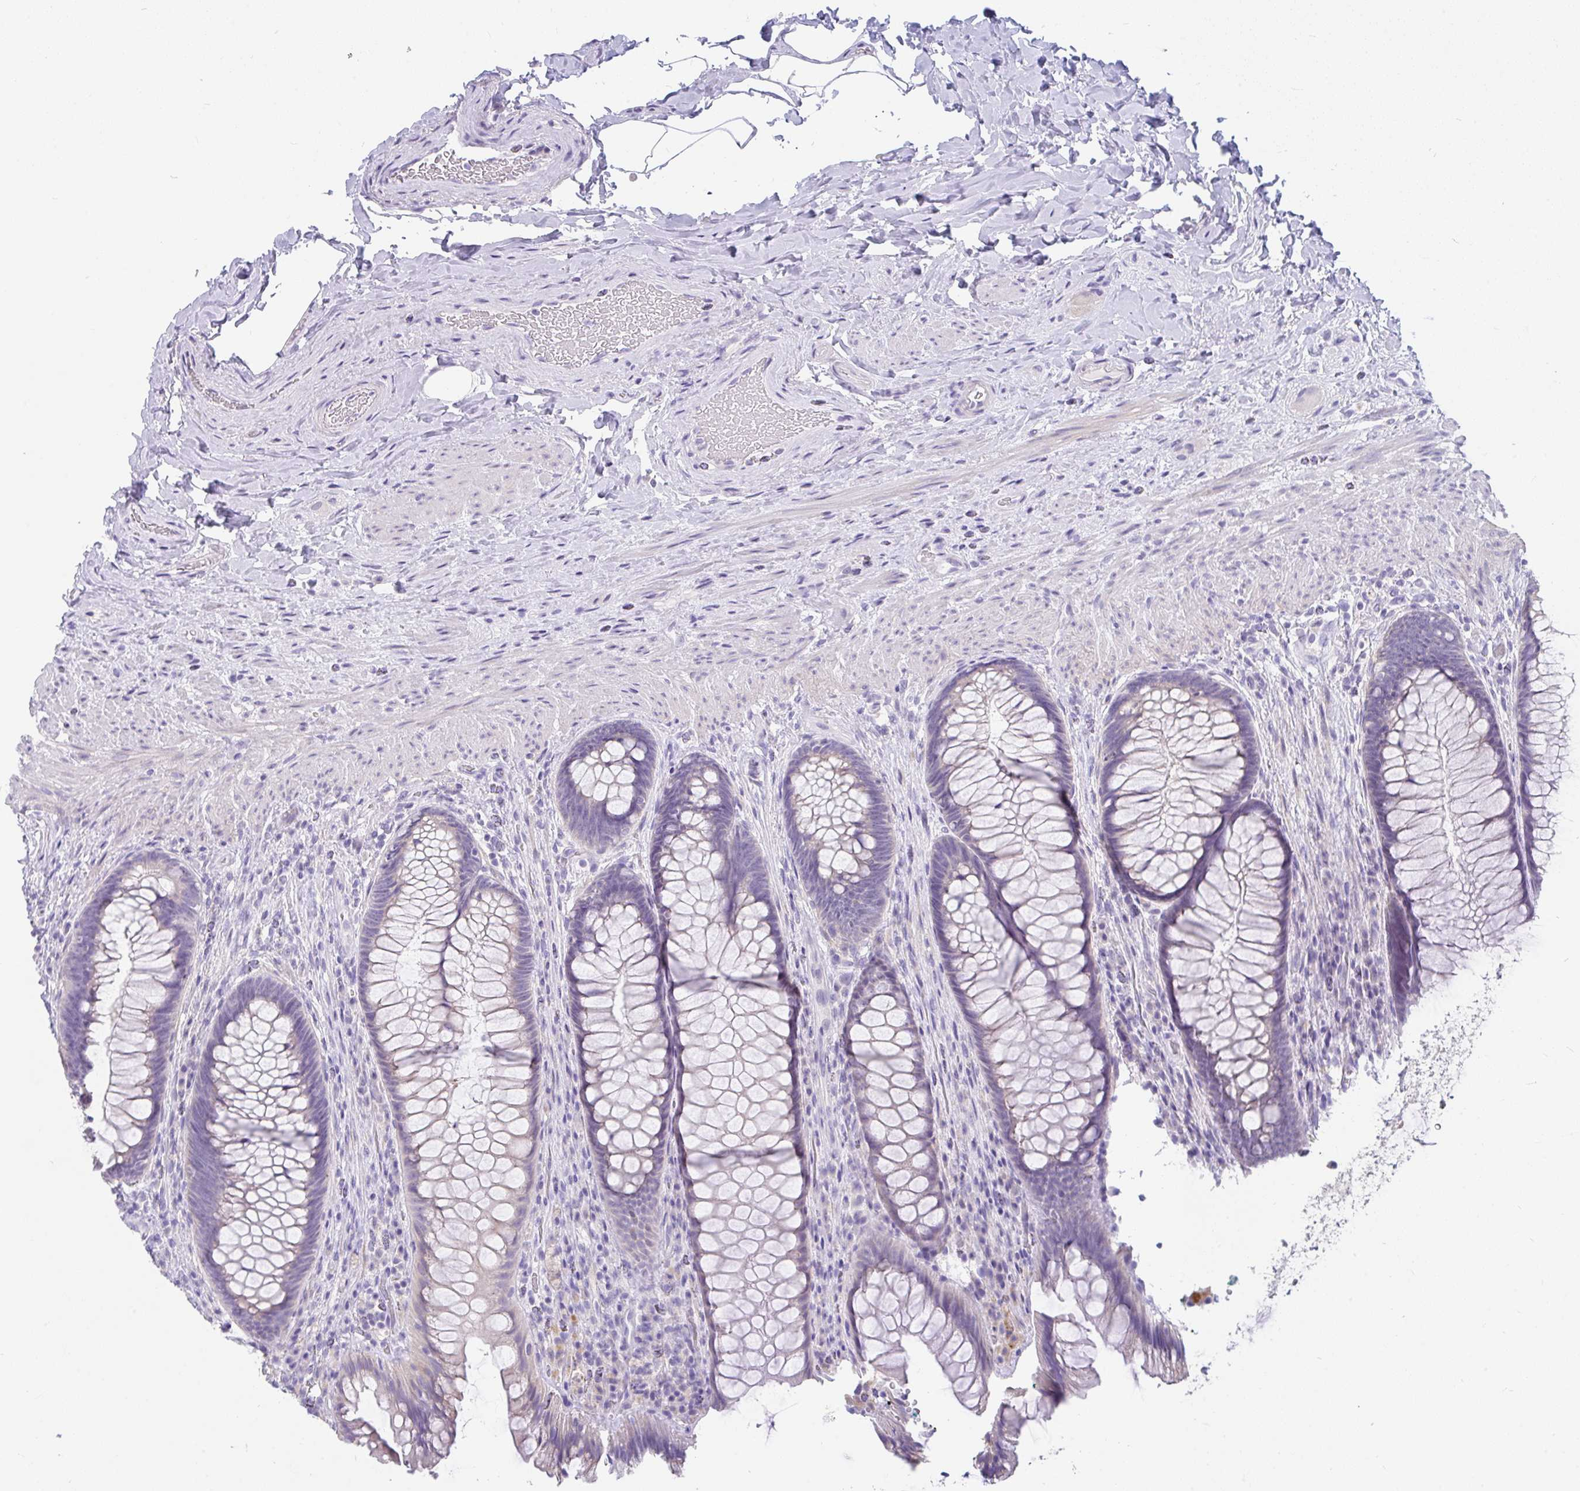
{"staining": {"intensity": "negative", "quantity": "none", "location": "none"}, "tissue": "rectum", "cell_type": "Glandular cells", "image_type": "normal", "snomed": [{"axis": "morphology", "description": "Normal tissue, NOS"}, {"axis": "topography", "description": "Rectum"}], "caption": "Glandular cells show no significant staining in unremarkable rectum. (DAB (3,3'-diaminobenzidine) immunohistochemistry (IHC) visualized using brightfield microscopy, high magnification).", "gene": "INTS5", "patient": {"sex": "male", "age": 53}}